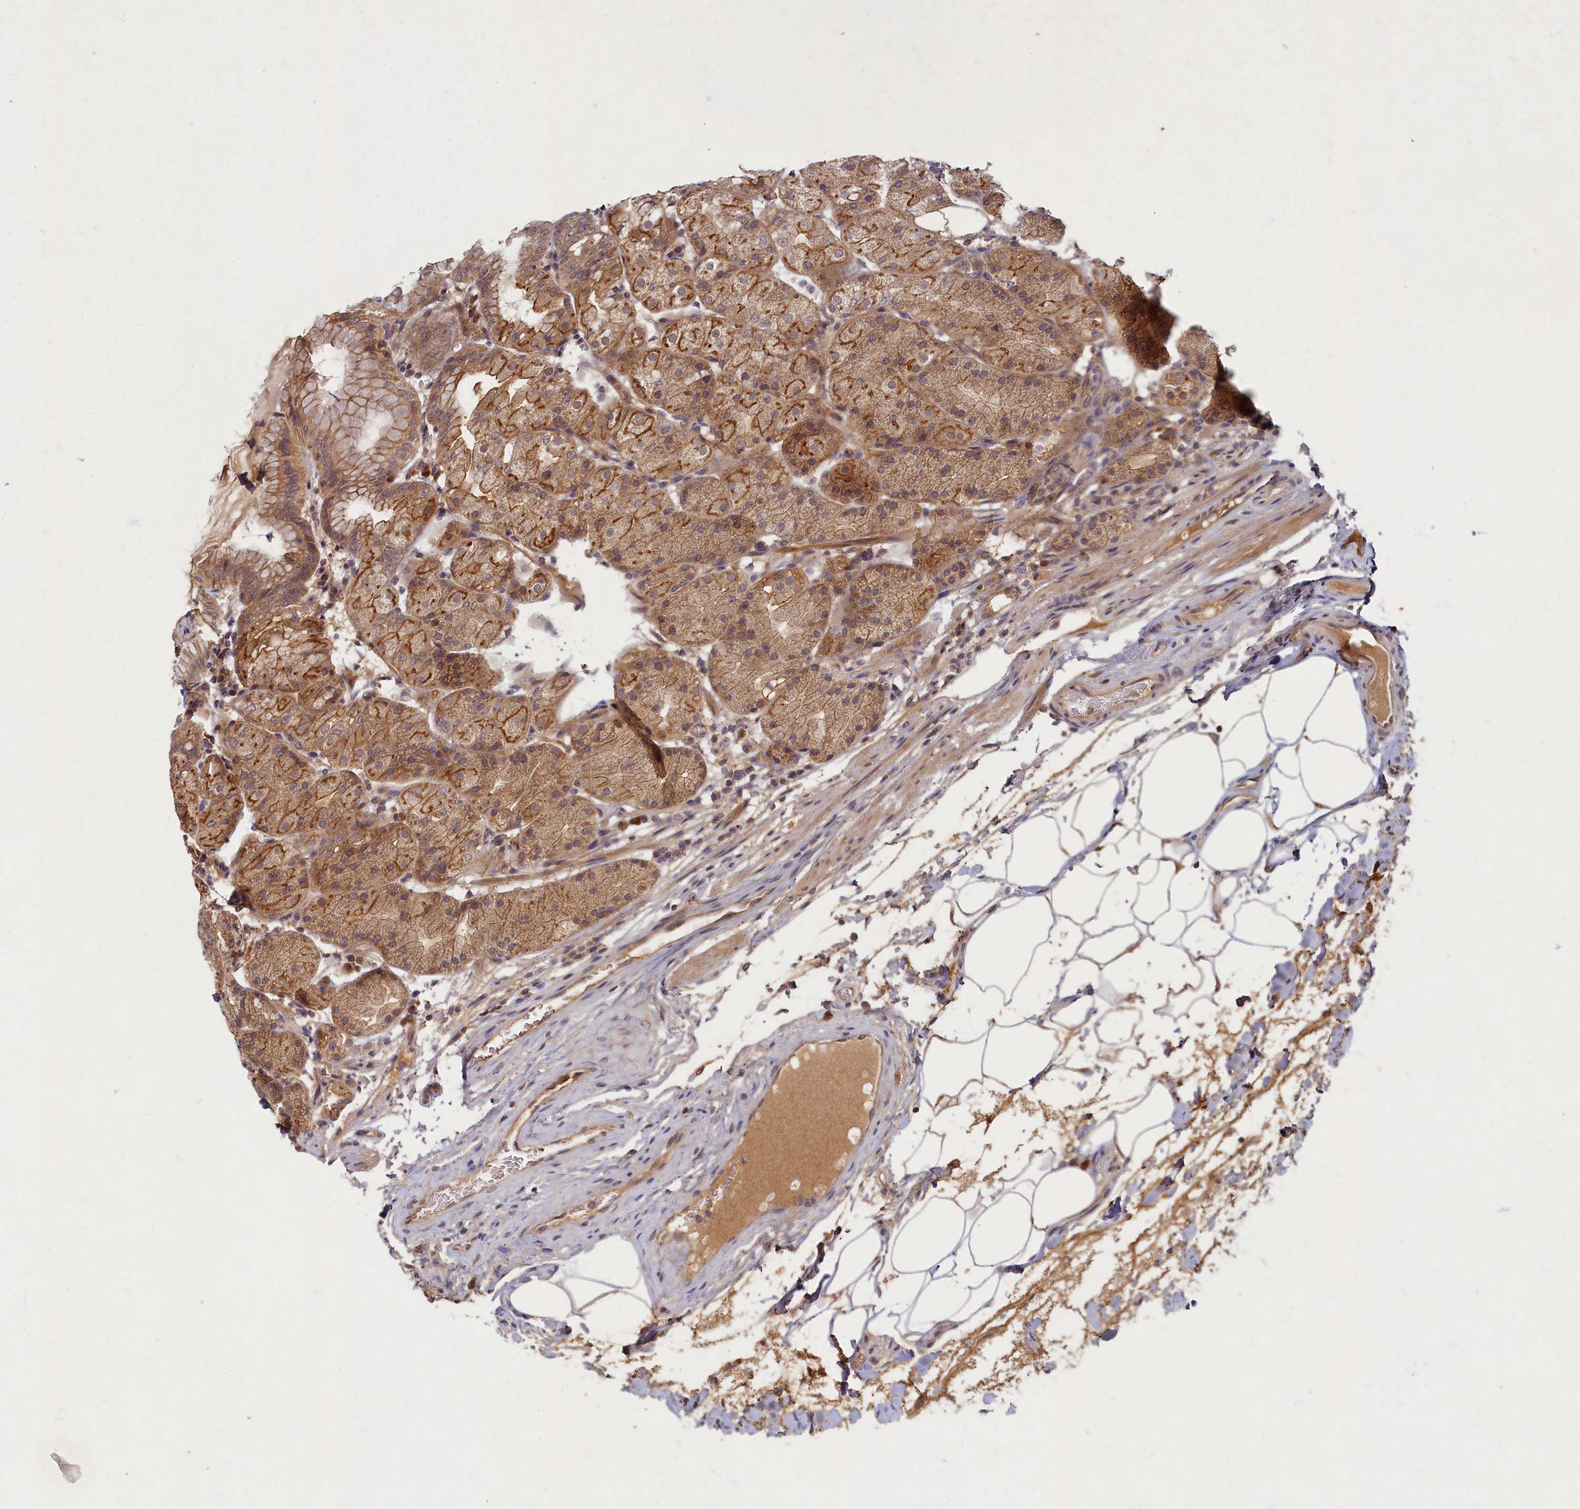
{"staining": {"intensity": "moderate", "quantity": ">75%", "location": "cytoplasmic/membranous"}, "tissue": "stomach", "cell_type": "Glandular cells", "image_type": "normal", "snomed": [{"axis": "morphology", "description": "Normal tissue, NOS"}, {"axis": "topography", "description": "Stomach, upper"}, {"axis": "topography", "description": "Stomach, lower"}], "caption": "Immunohistochemistry micrograph of unremarkable stomach: stomach stained using IHC shows medium levels of moderate protein expression localized specifically in the cytoplasmic/membranous of glandular cells, appearing as a cytoplasmic/membranous brown color.", "gene": "BICD1", "patient": {"sex": "male", "age": 62}}